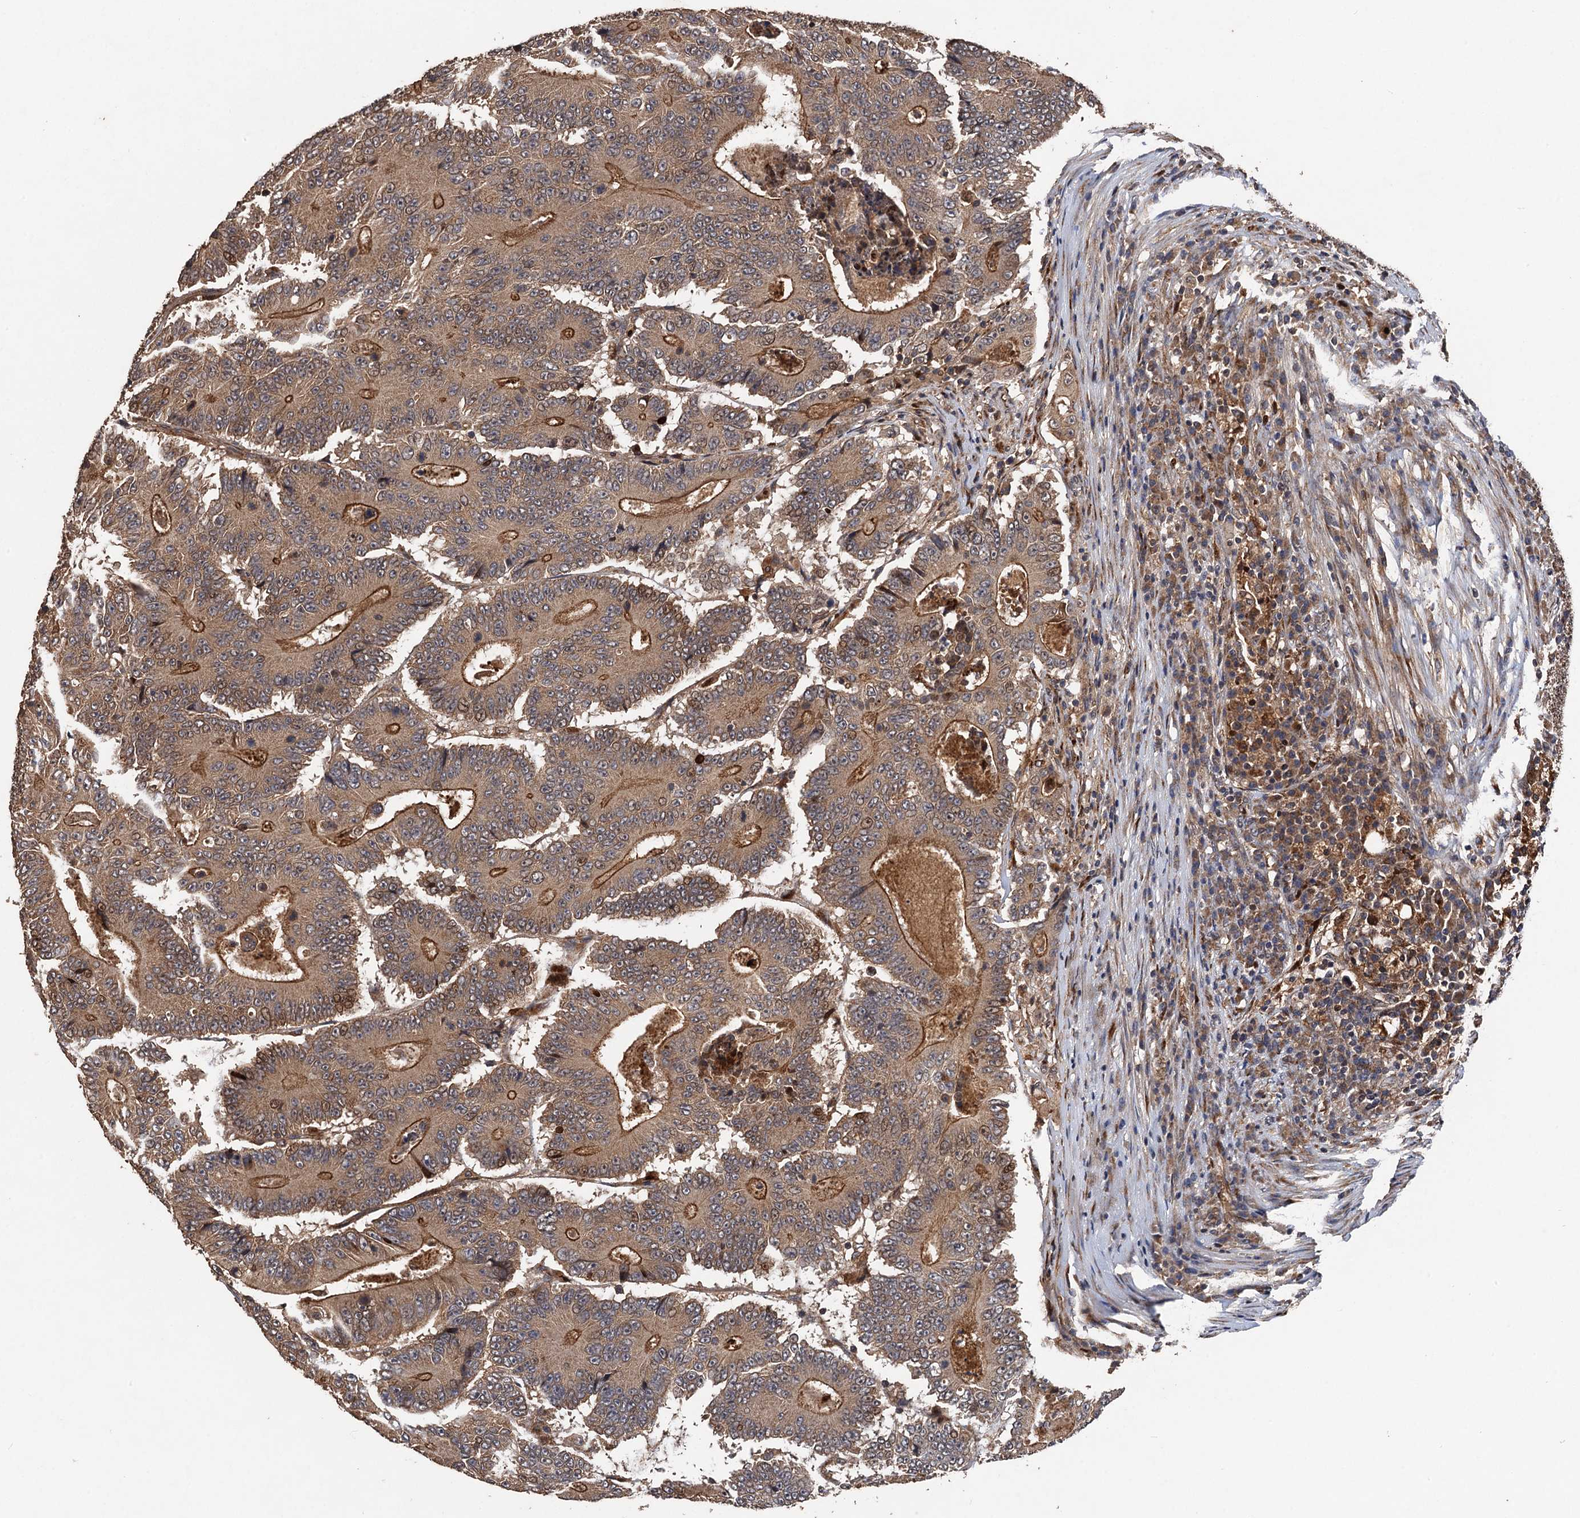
{"staining": {"intensity": "moderate", "quantity": ">75%", "location": "cytoplasmic/membranous,nuclear"}, "tissue": "colorectal cancer", "cell_type": "Tumor cells", "image_type": "cancer", "snomed": [{"axis": "morphology", "description": "Adenocarcinoma, NOS"}, {"axis": "topography", "description": "Colon"}], "caption": "This is an image of IHC staining of colorectal cancer (adenocarcinoma), which shows moderate staining in the cytoplasmic/membranous and nuclear of tumor cells.", "gene": "TMEM39B", "patient": {"sex": "male", "age": 83}}